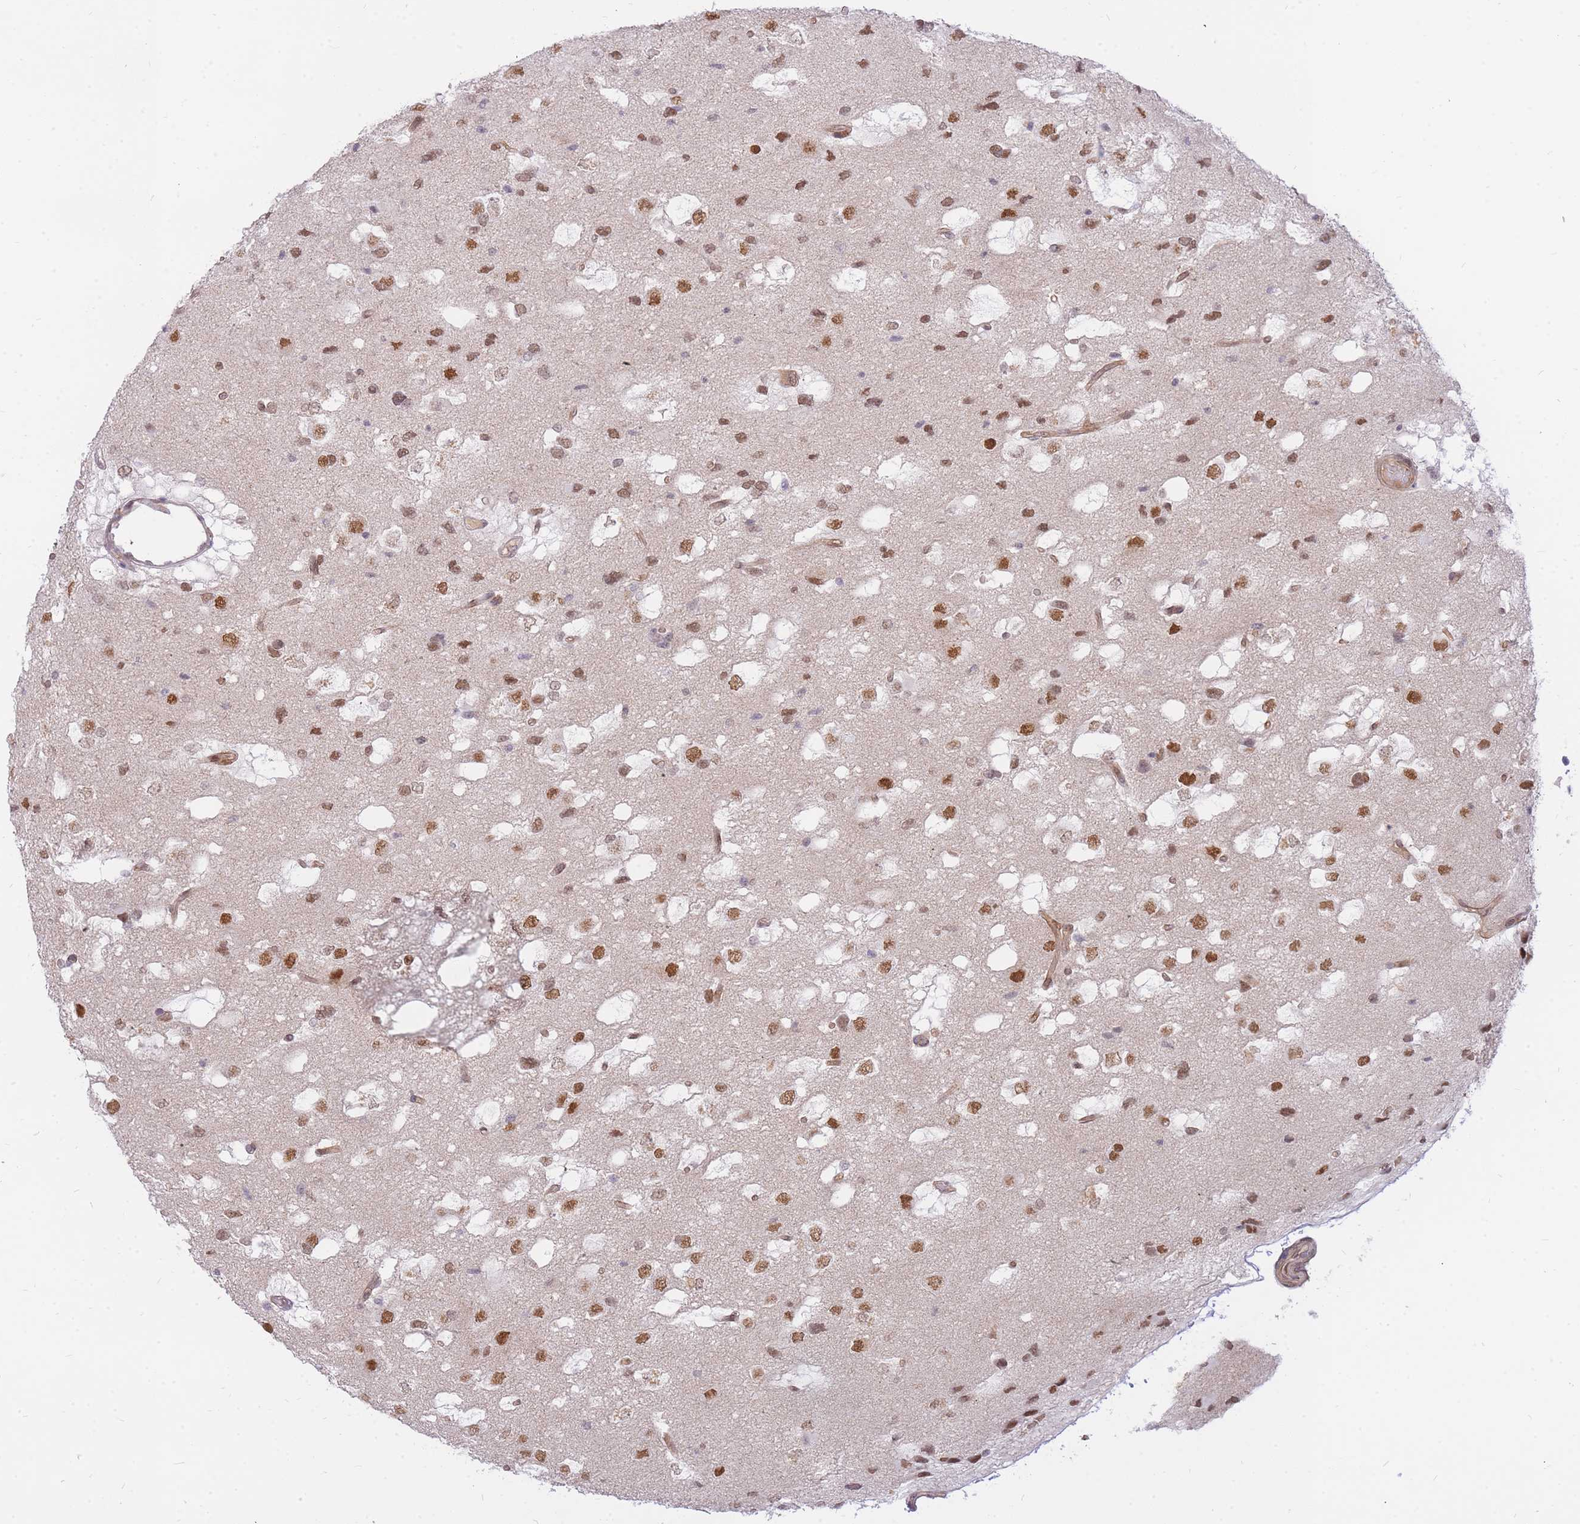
{"staining": {"intensity": "moderate", "quantity": ">75%", "location": "nuclear"}, "tissue": "glioma", "cell_type": "Tumor cells", "image_type": "cancer", "snomed": [{"axis": "morphology", "description": "Glioma, malignant, High grade"}, {"axis": "topography", "description": "Brain"}], "caption": "This image displays immunohistochemistry (IHC) staining of human malignant high-grade glioma, with medium moderate nuclear staining in about >75% of tumor cells.", "gene": "TLE2", "patient": {"sex": "male", "age": 53}}